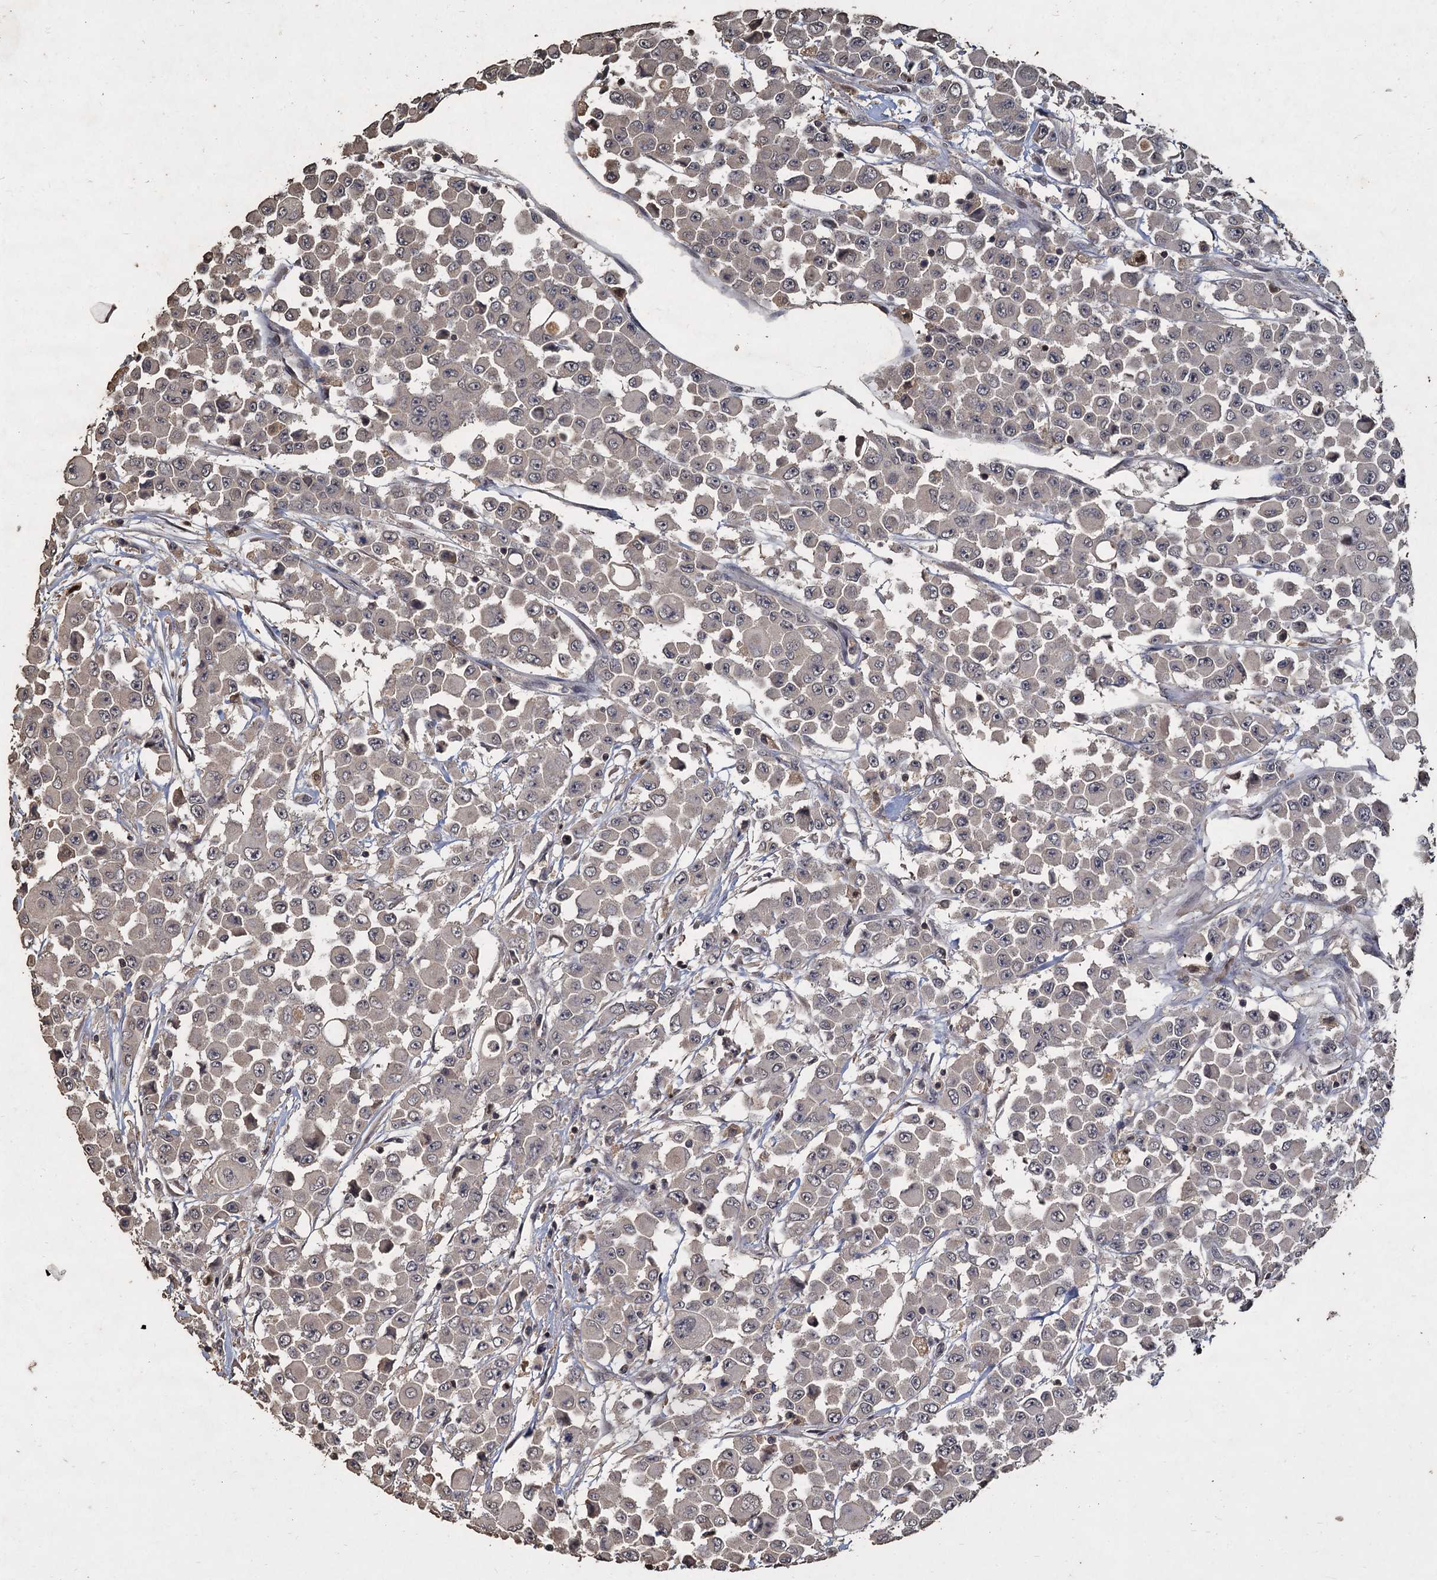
{"staining": {"intensity": "negative", "quantity": "none", "location": "none"}, "tissue": "colorectal cancer", "cell_type": "Tumor cells", "image_type": "cancer", "snomed": [{"axis": "morphology", "description": "Adenocarcinoma, NOS"}, {"axis": "topography", "description": "Colon"}], "caption": "A micrograph of human colorectal adenocarcinoma is negative for staining in tumor cells.", "gene": "CCDC61", "patient": {"sex": "male", "age": 51}}